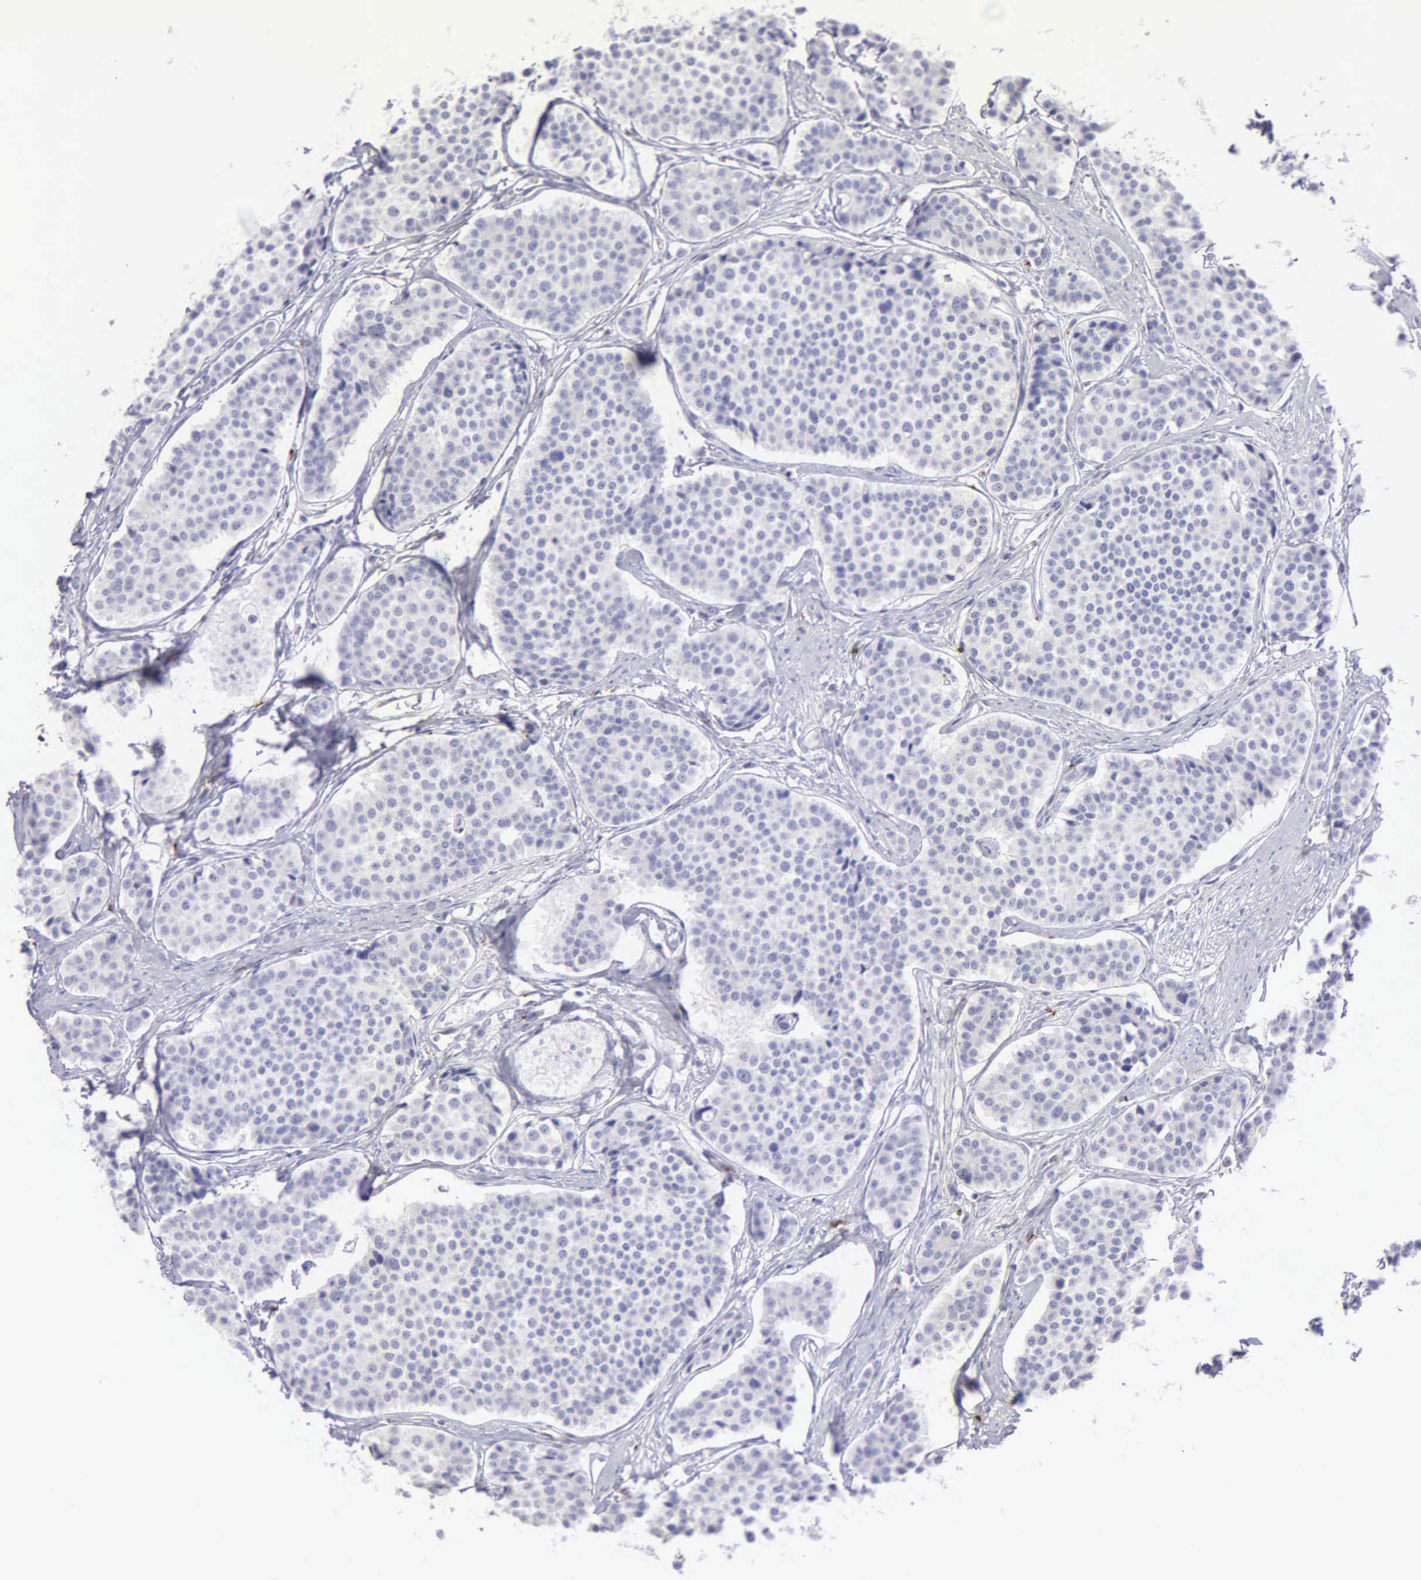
{"staining": {"intensity": "negative", "quantity": "none", "location": "none"}, "tissue": "carcinoid", "cell_type": "Tumor cells", "image_type": "cancer", "snomed": [{"axis": "morphology", "description": "Carcinoid, malignant, NOS"}, {"axis": "topography", "description": "Small intestine"}], "caption": "Immunohistochemical staining of human carcinoid demonstrates no significant staining in tumor cells.", "gene": "SRGN", "patient": {"sex": "male", "age": 60}}